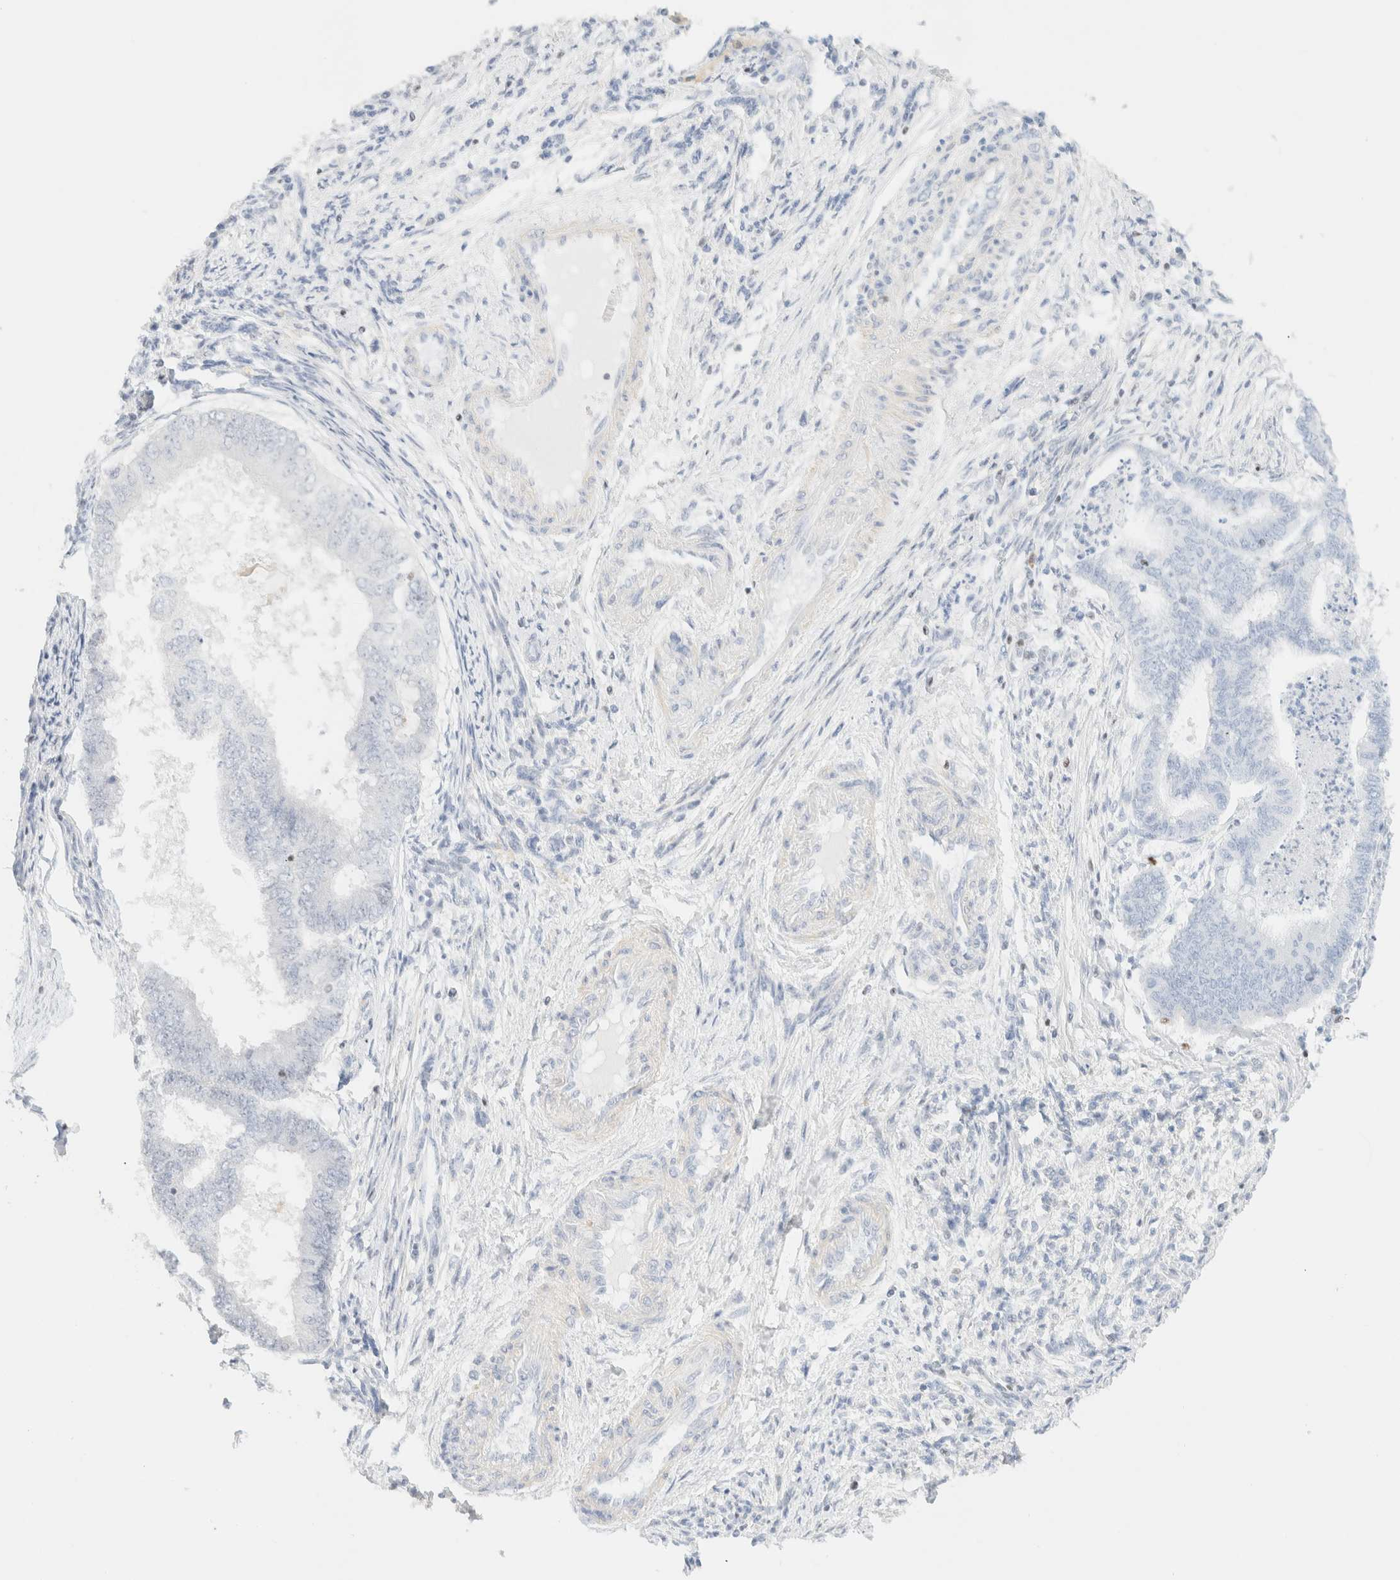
{"staining": {"intensity": "negative", "quantity": "none", "location": "none"}, "tissue": "endometrial cancer", "cell_type": "Tumor cells", "image_type": "cancer", "snomed": [{"axis": "morphology", "description": "Polyp, NOS"}, {"axis": "morphology", "description": "Adenocarcinoma, NOS"}, {"axis": "morphology", "description": "Adenoma, NOS"}, {"axis": "topography", "description": "Endometrium"}], "caption": "Immunohistochemistry (IHC) of endometrial cancer (adenocarcinoma) shows no staining in tumor cells.", "gene": "IKZF3", "patient": {"sex": "female", "age": 79}}